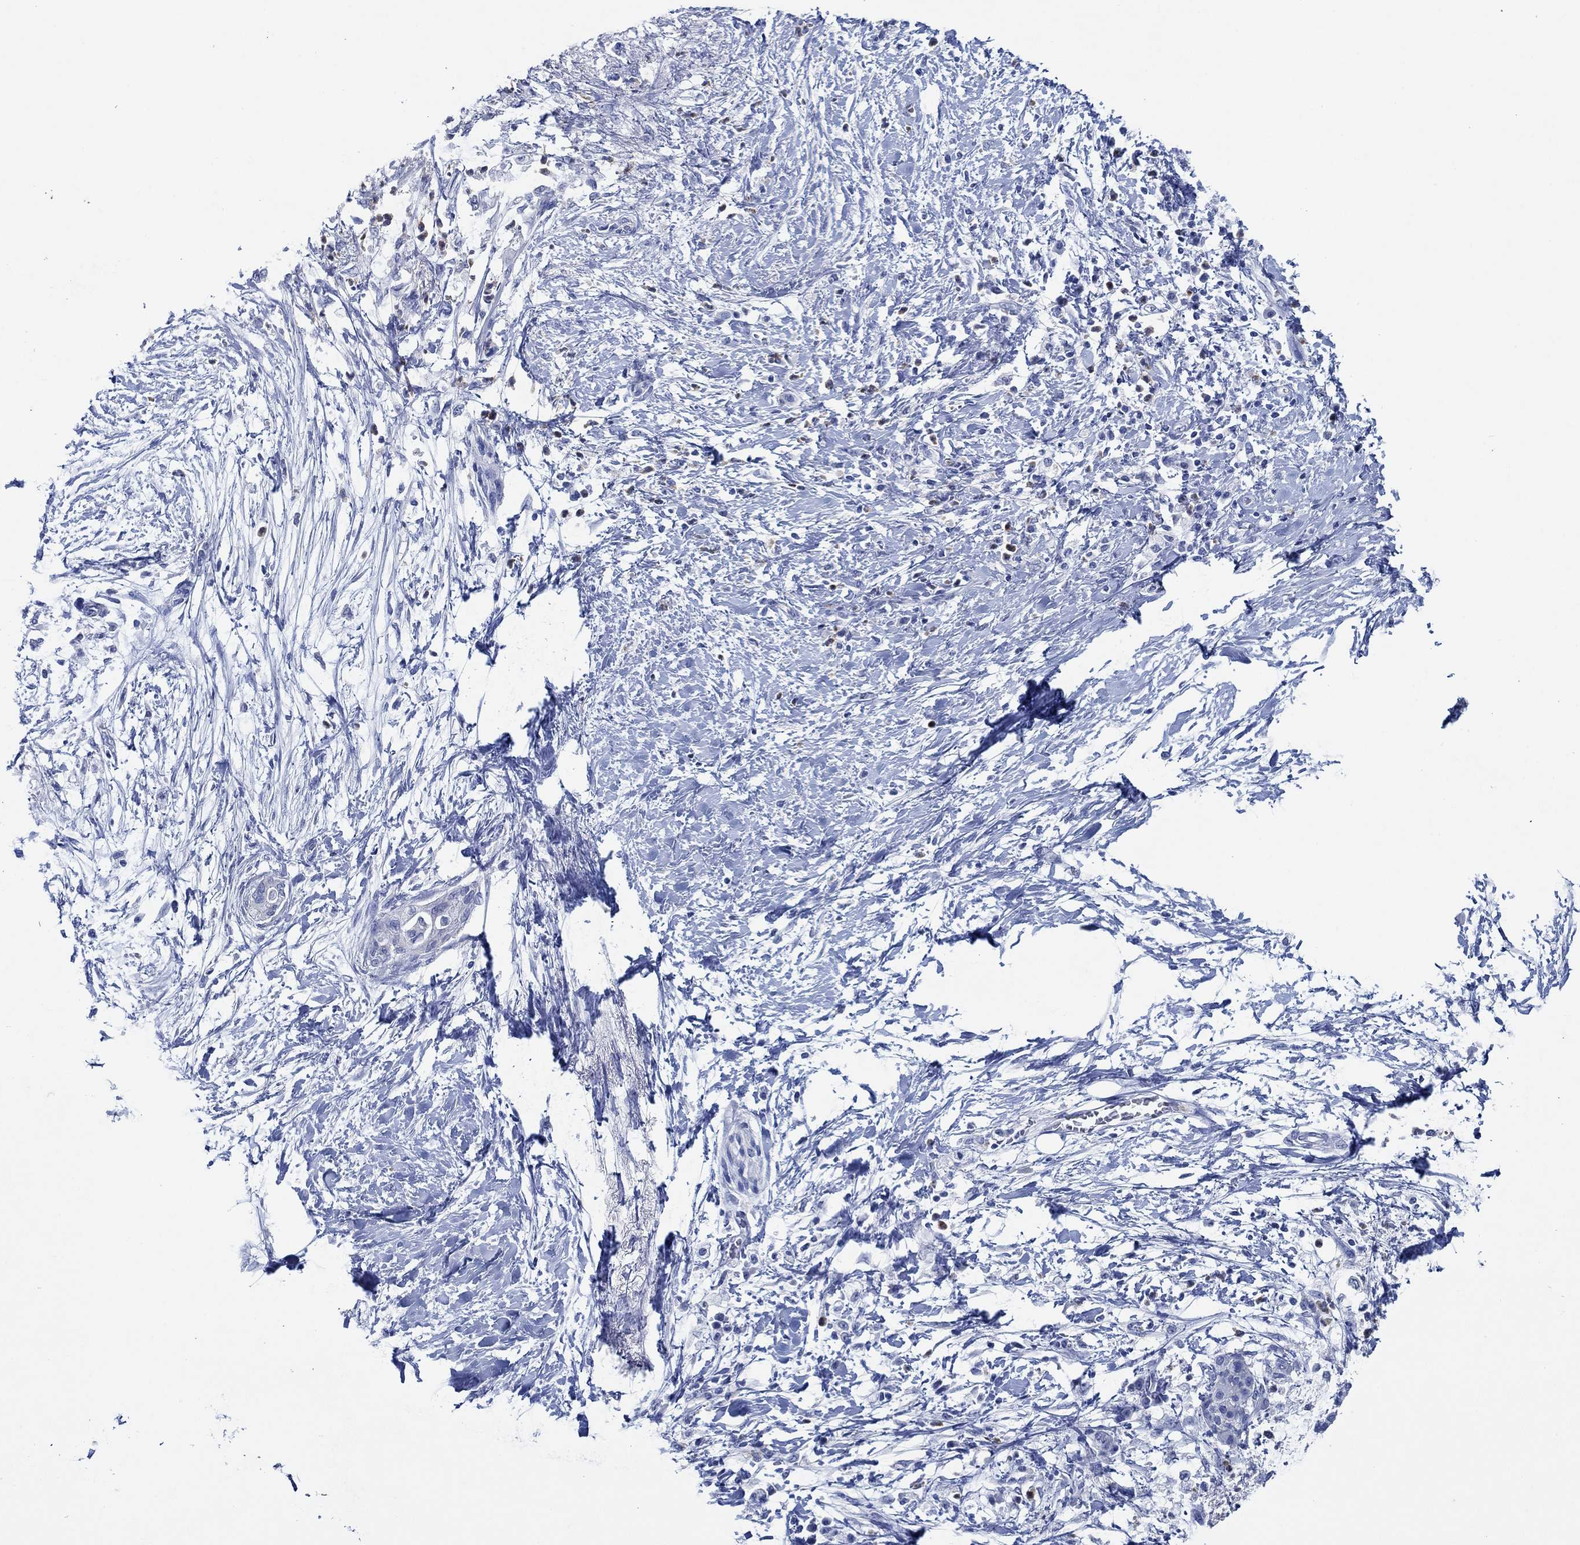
{"staining": {"intensity": "negative", "quantity": "none", "location": "none"}, "tissue": "pancreatic cancer", "cell_type": "Tumor cells", "image_type": "cancer", "snomed": [{"axis": "morphology", "description": "Normal tissue, NOS"}, {"axis": "morphology", "description": "Adenocarcinoma, NOS"}, {"axis": "topography", "description": "Pancreas"}, {"axis": "topography", "description": "Duodenum"}], "caption": "Immunohistochemistry micrograph of neoplastic tissue: human pancreatic adenocarcinoma stained with DAB (3,3'-diaminobenzidine) displays no significant protein staining in tumor cells.", "gene": "ZNF671", "patient": {"sex": "female", "age": 60}}